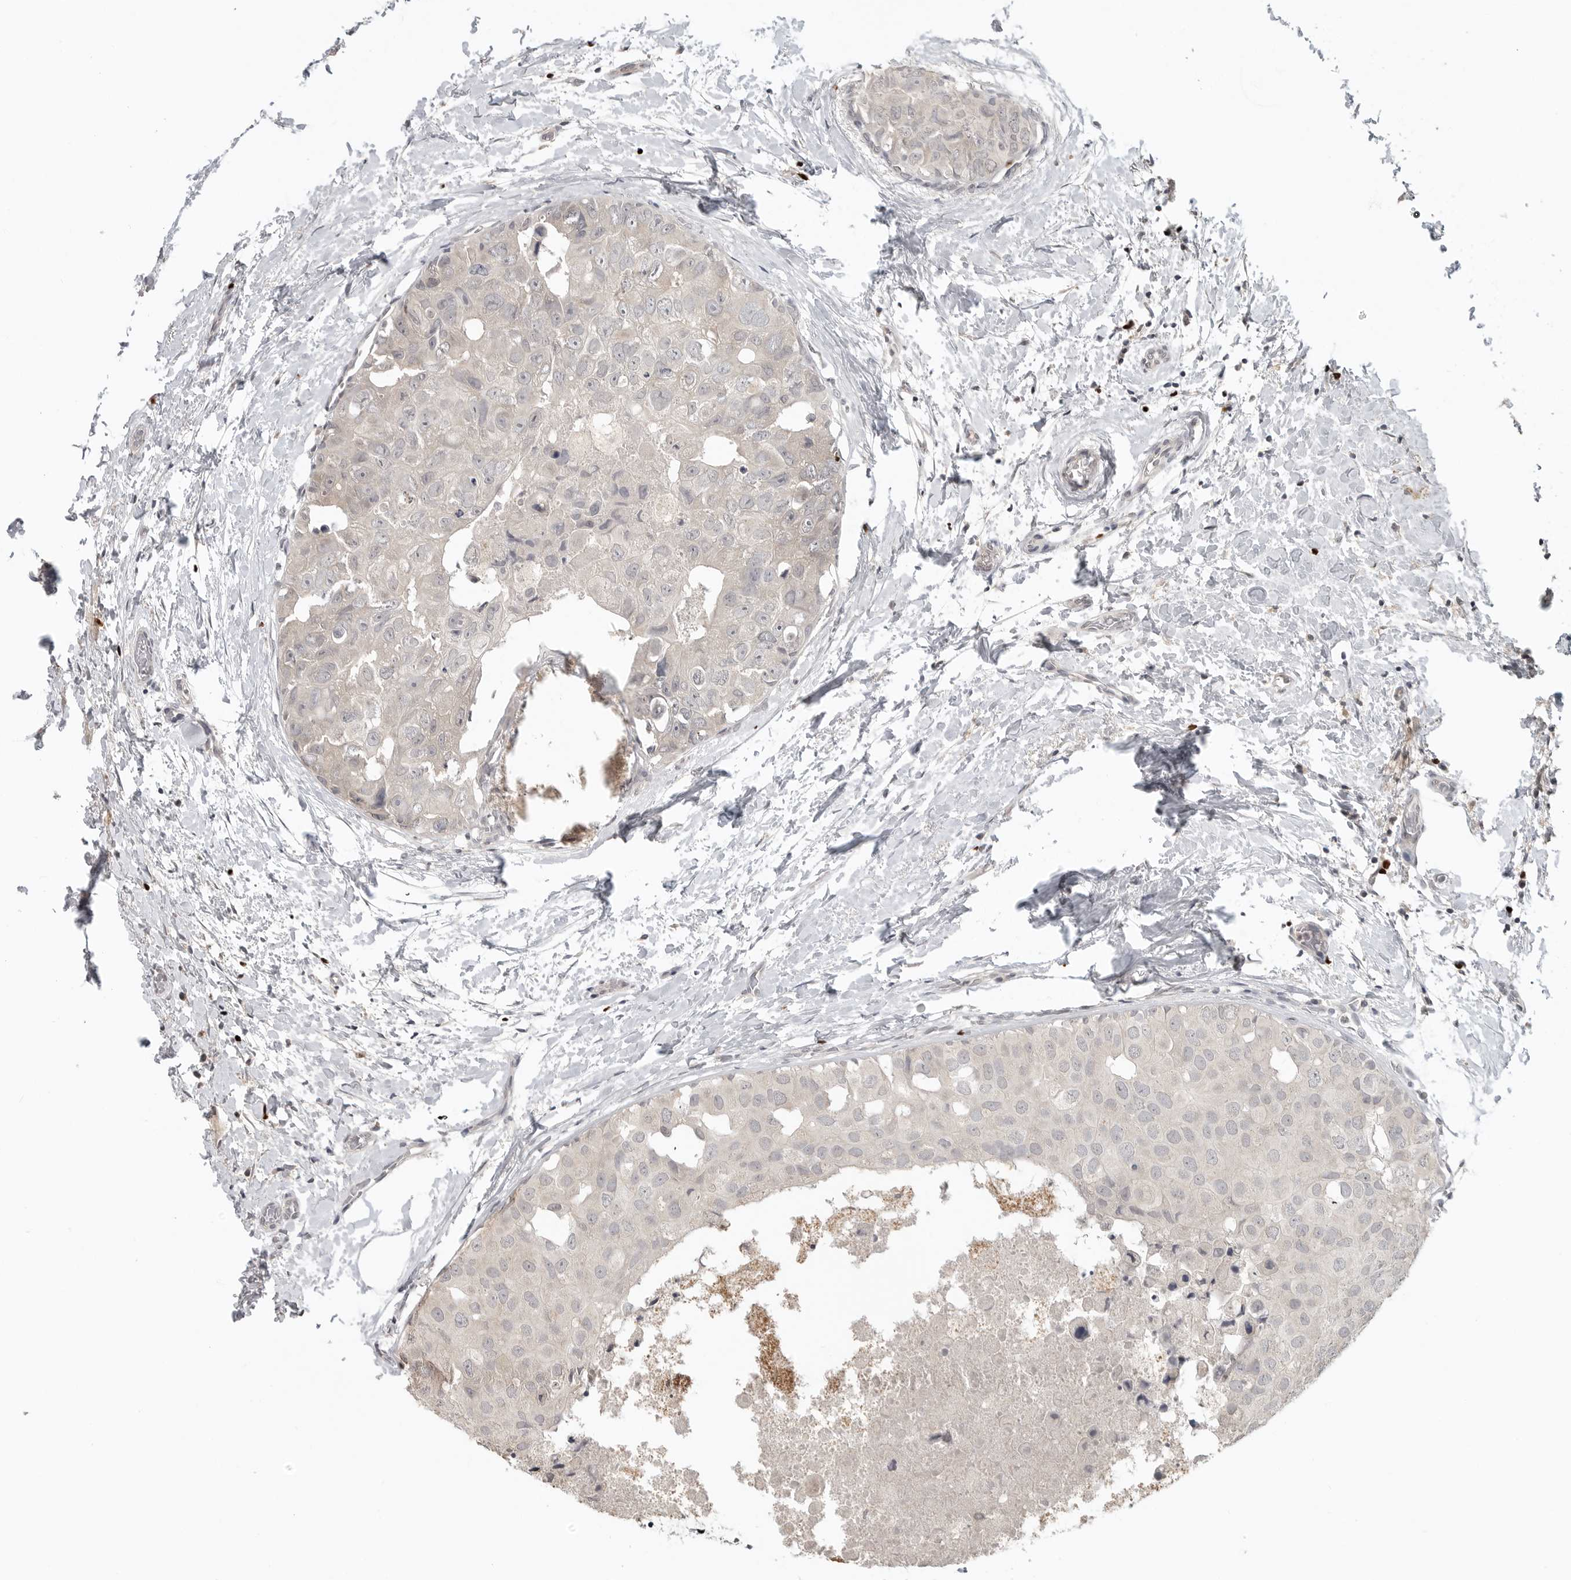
{"staining": {"intensity": "negative", "quantity": "none", "location": "none"}, "tissue": "breast cancer", "cell_type": "Tumor cells", "image_type": "cancer", "snomed": [{"axis": "morphology", "description": "Duct carcinoma"}, {"axis": "topography", "description": "Breast"}], "caption": "A micrograph of breast cancer (invasive ductal carcinoma) stained for a protein demonstrates no brown staining in tumor cells.", "gene": "FOXP3", "patient": {"sex": "female", "age": 62}}